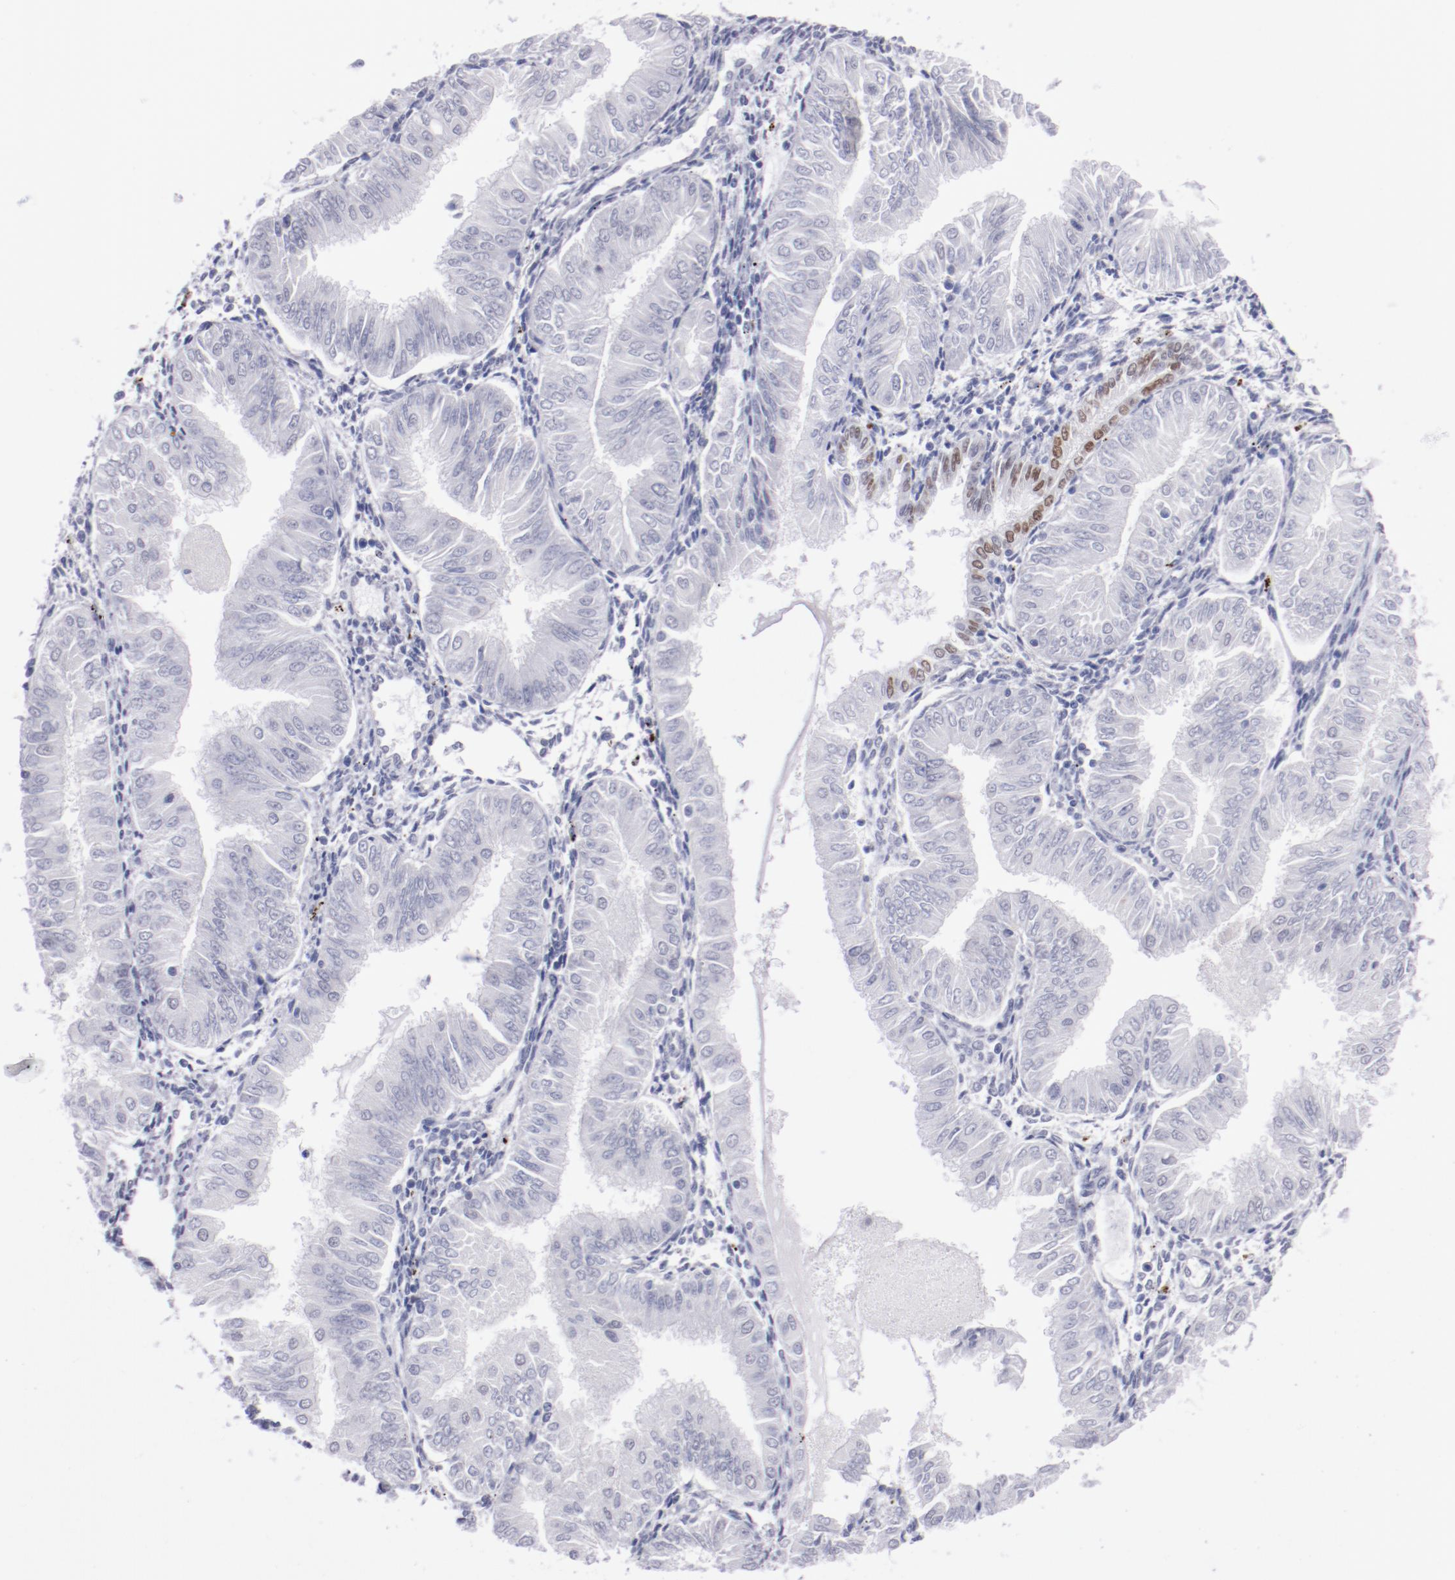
{"staining": {"intensity": "negative", "quantity": "none", "location": "none"}, "tissue": "endometrial cancer", "cell_type": "Tumor cells", "image_type": "cancer", "snomed": [{"axis": "morphology", "description": "Adenocarcinoma, NOS"}, {"axis": "topography", "description": "Endometrium"}], "caption": "Adenocarcinoma (endometrial) was stained to show a protein in brown. There is no significant positivity in tumor cells. (Brightfield microscopy of DAB IHC at high magnification).", "gene": "HNF1B", "patient": {"sex": "female", "age": 53}}